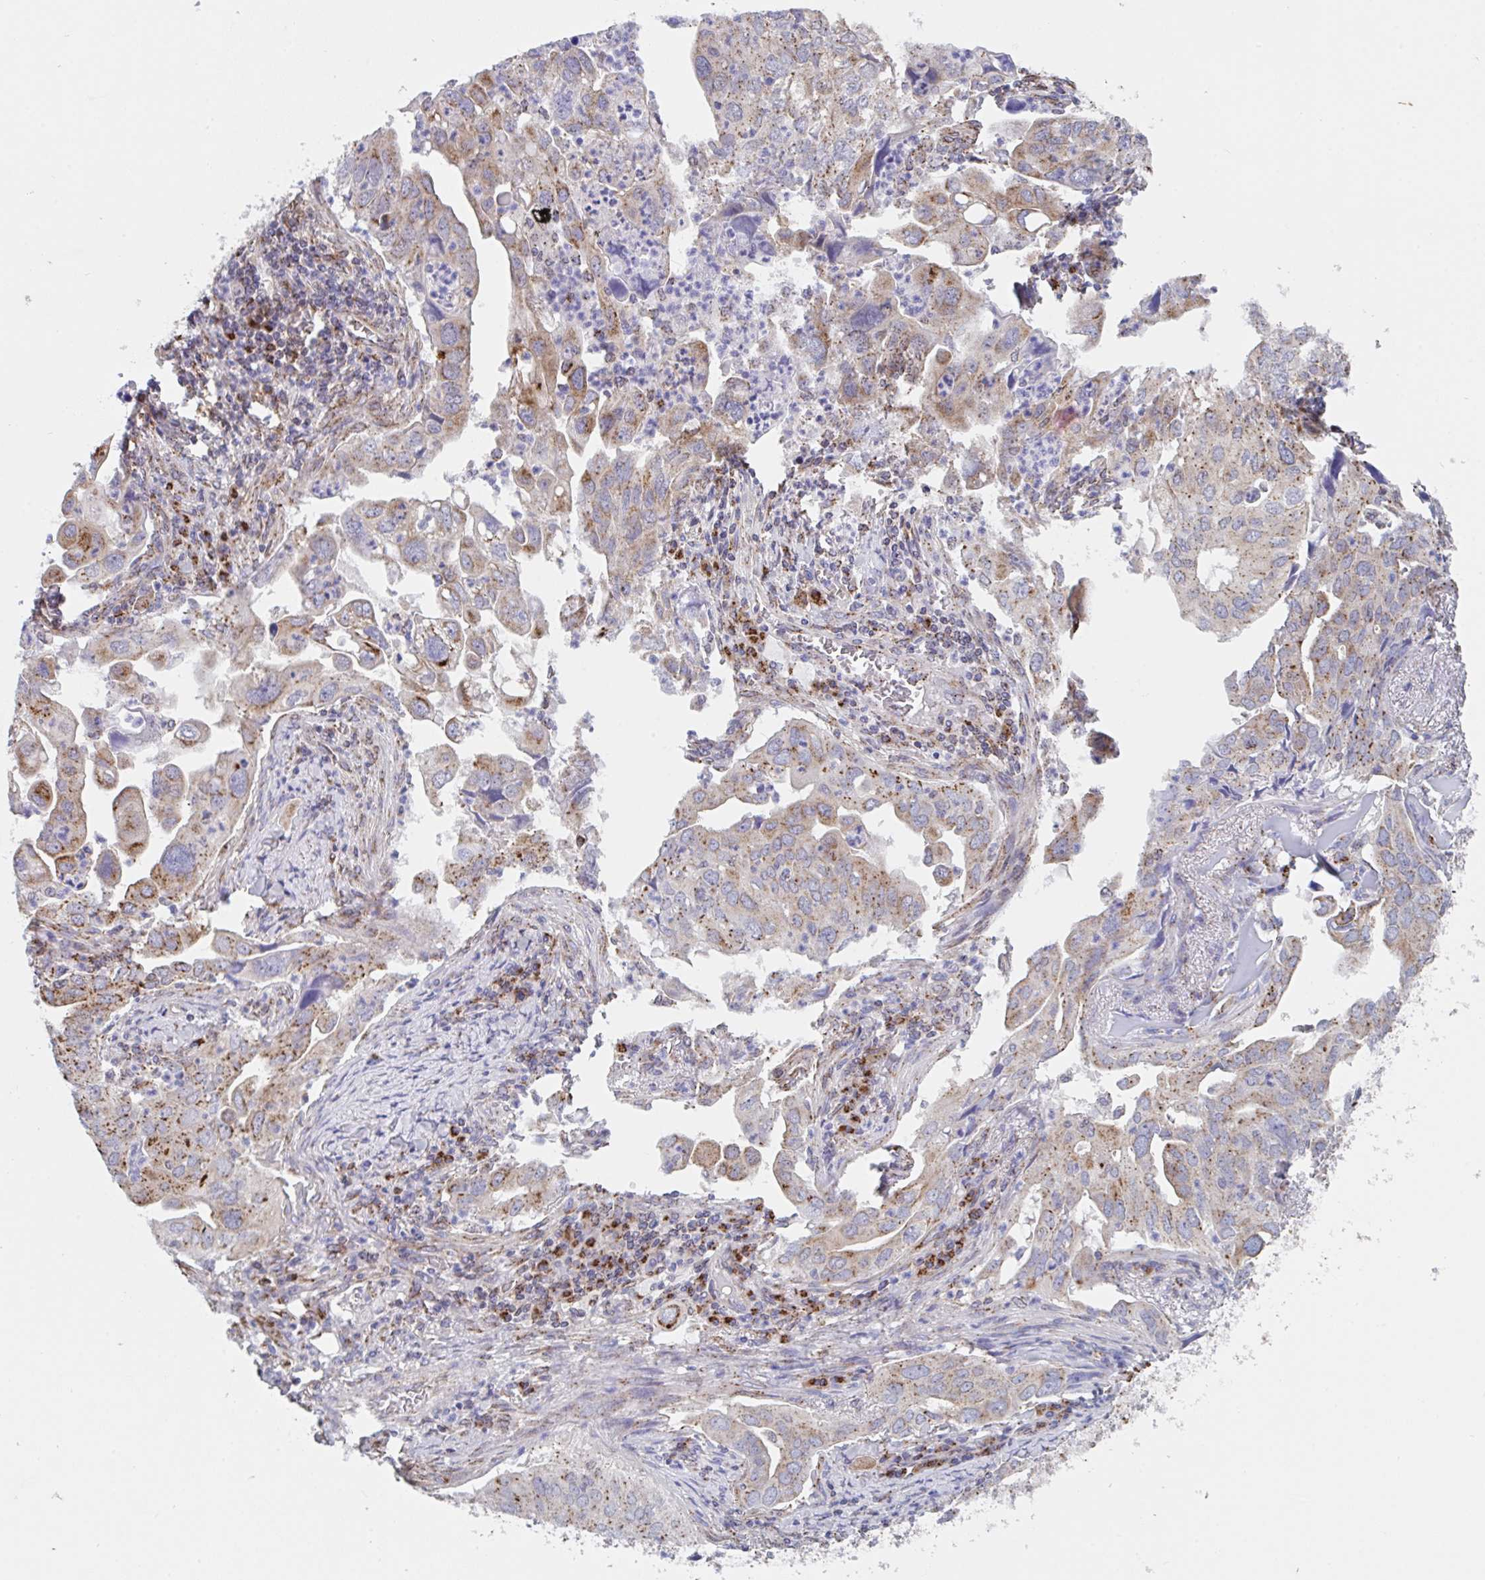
{"staining": {"intensity": "moderate", "quantity": "25%-75%", "location": "cytoplasmic/membranous"}, "tissue": "lung cancer", "cell_type": "Tumor cells", "image_type": "cancer", "snomed": [{"axis": "morphology", "description": "Adenocarcinoma, NOS"}, {"axis": "topography", "description": "Lung"}], "caption": "High-power microscopy captured an immunohistochemistry (IHC) photomicrograph of lung cancer, revealing moderate cytoplasmic/membranous positivity in approximately 25%-75% of tumor cells. Using DAB (3,3'-diaminobenzidine) (brown) and hematoxylin (blue) stains, captured at high magnification using brightfield microscopy.", "gene": "PROSER3", "patient": {"sex": "male", "age": 48}}